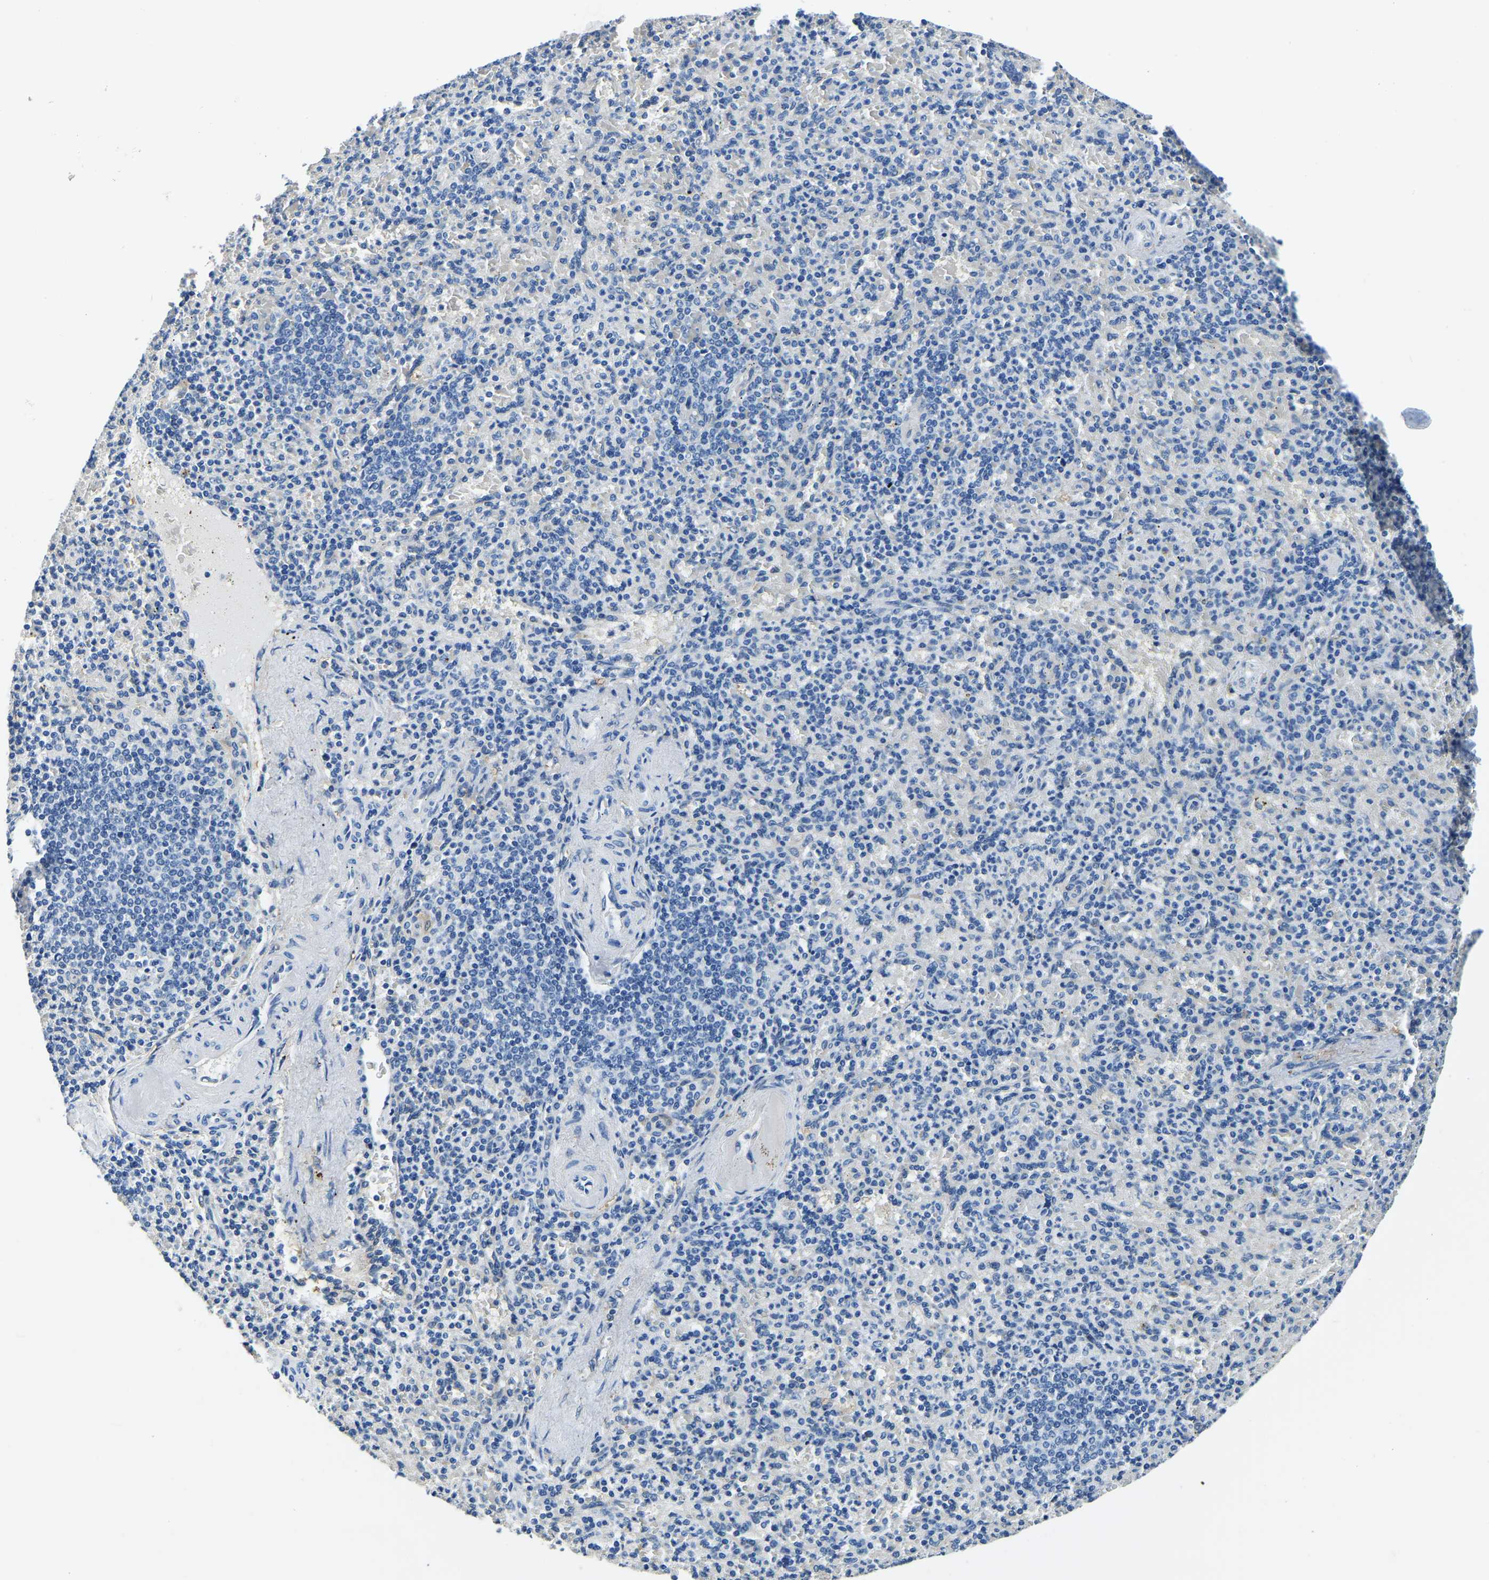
{"staining": {"intensity": "negative", "quantity": "none", "location": "none"}, "tissue": "spleen", "cell_type": "Cells in red pulp", "image_type": "normal", "snomed": [{"axis": "morphology", "description": "Normal tissue, NOS"}, {"axis": "topography", "description": "Spleen"}], "caption": "Spleen was stained to show a protein in brown. There is no significant positivity in cells in red pulp. (Stains: DAB immunohistochemistry (IHC) with hematoxylin counter stain, Microscopy: brightfield microscopy at high magnification).", "gene": "ZDHHC13", "patient": {"sex": "female", "age": 74}}